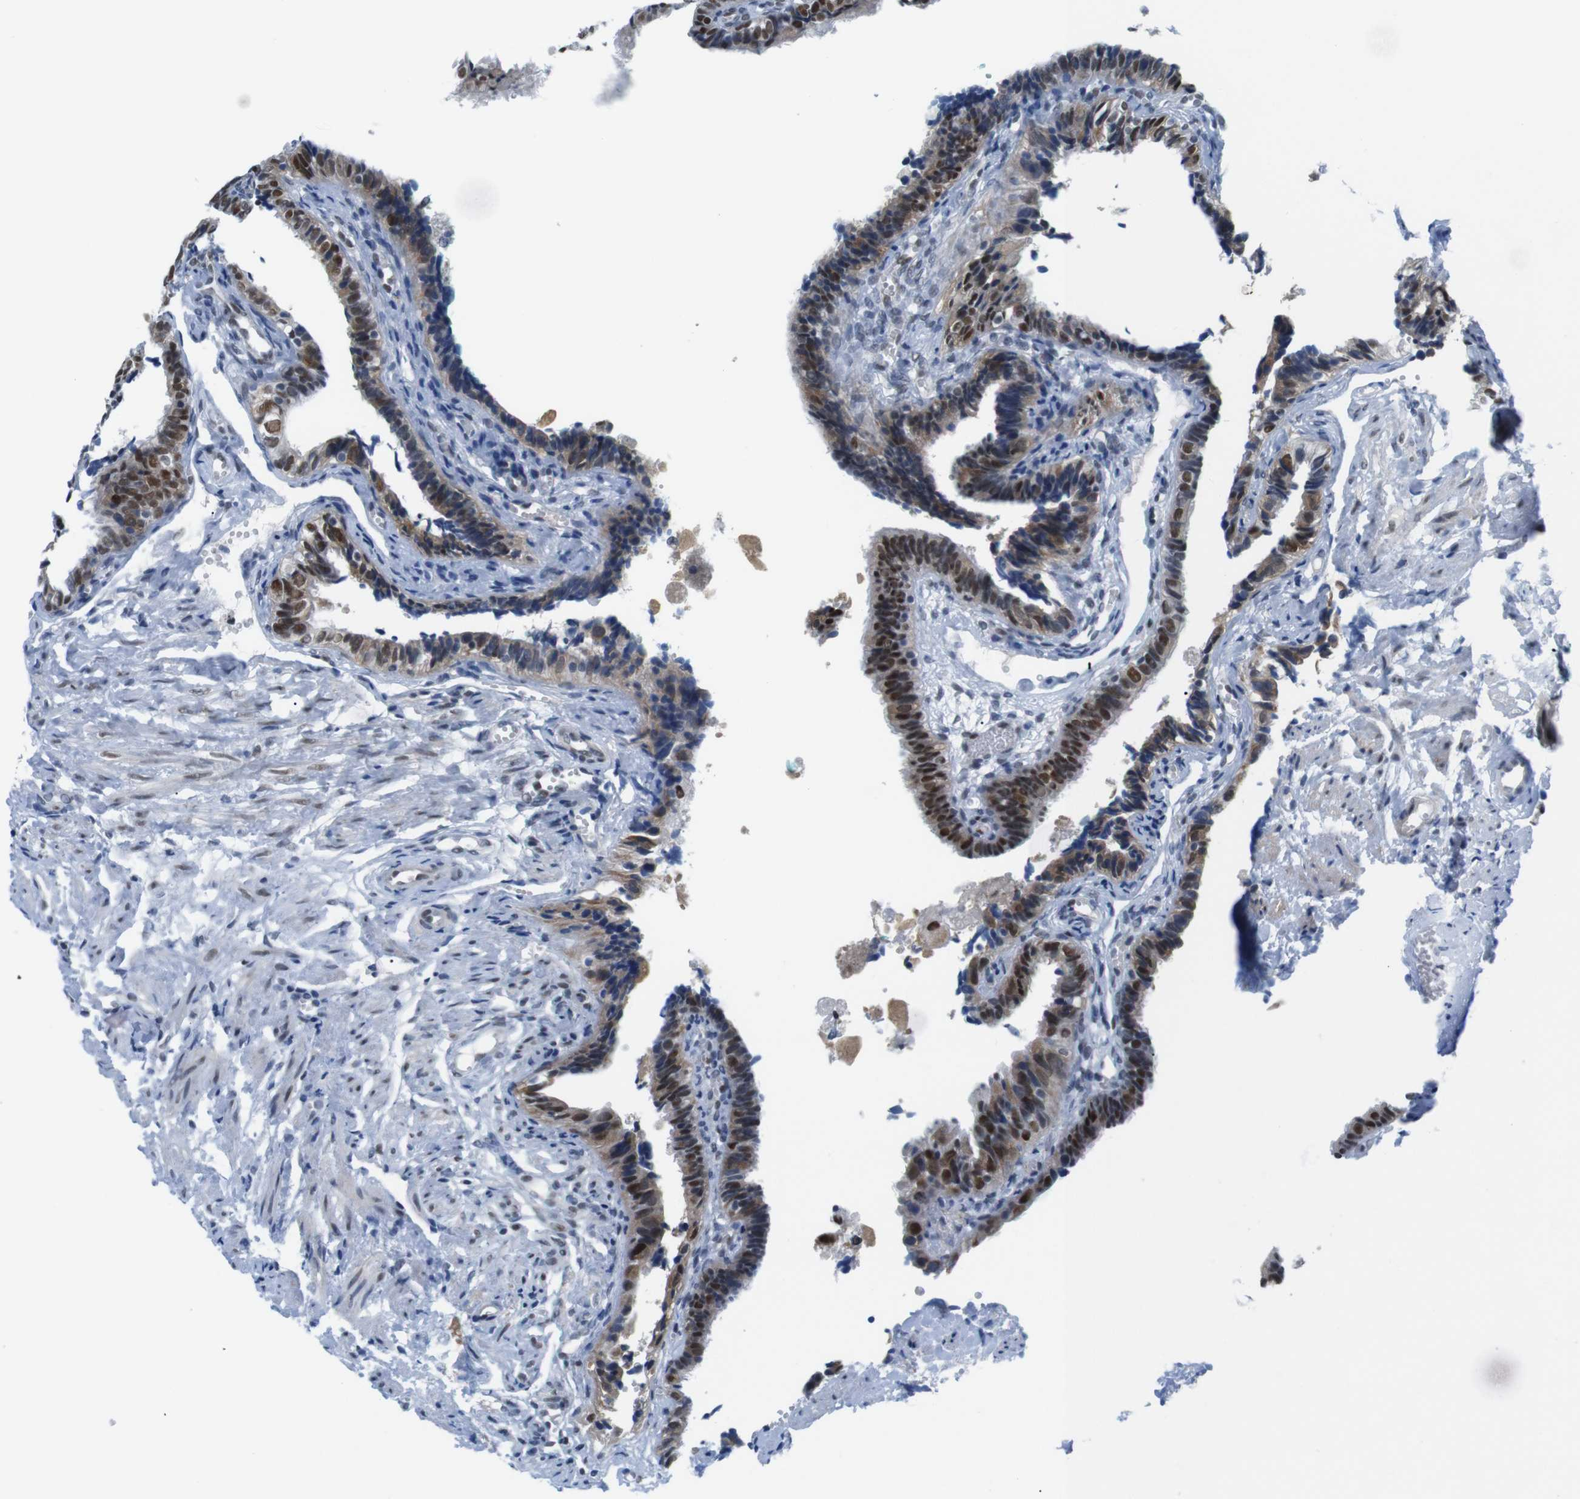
{"staining": {"intensity": "strong", "quantity": ">75%", "location": "nuclear"}, "tissue": "fallopian tube", "cell_type": "Glandular cells", "image_type": "normal", "snomed": [{"axis": "morphology", "description": "Normal tissue, NOS"}, {"axis": "topography", "description": "Fallopian tube"}], "caption": "Approximately >75% of glandular cells in normal fallopian tube display strong nuclear protein expression as visualized by brown immunohistochemical staining.", "gene": "PSME3", "patient": {"sex": "female", "age": 46}}